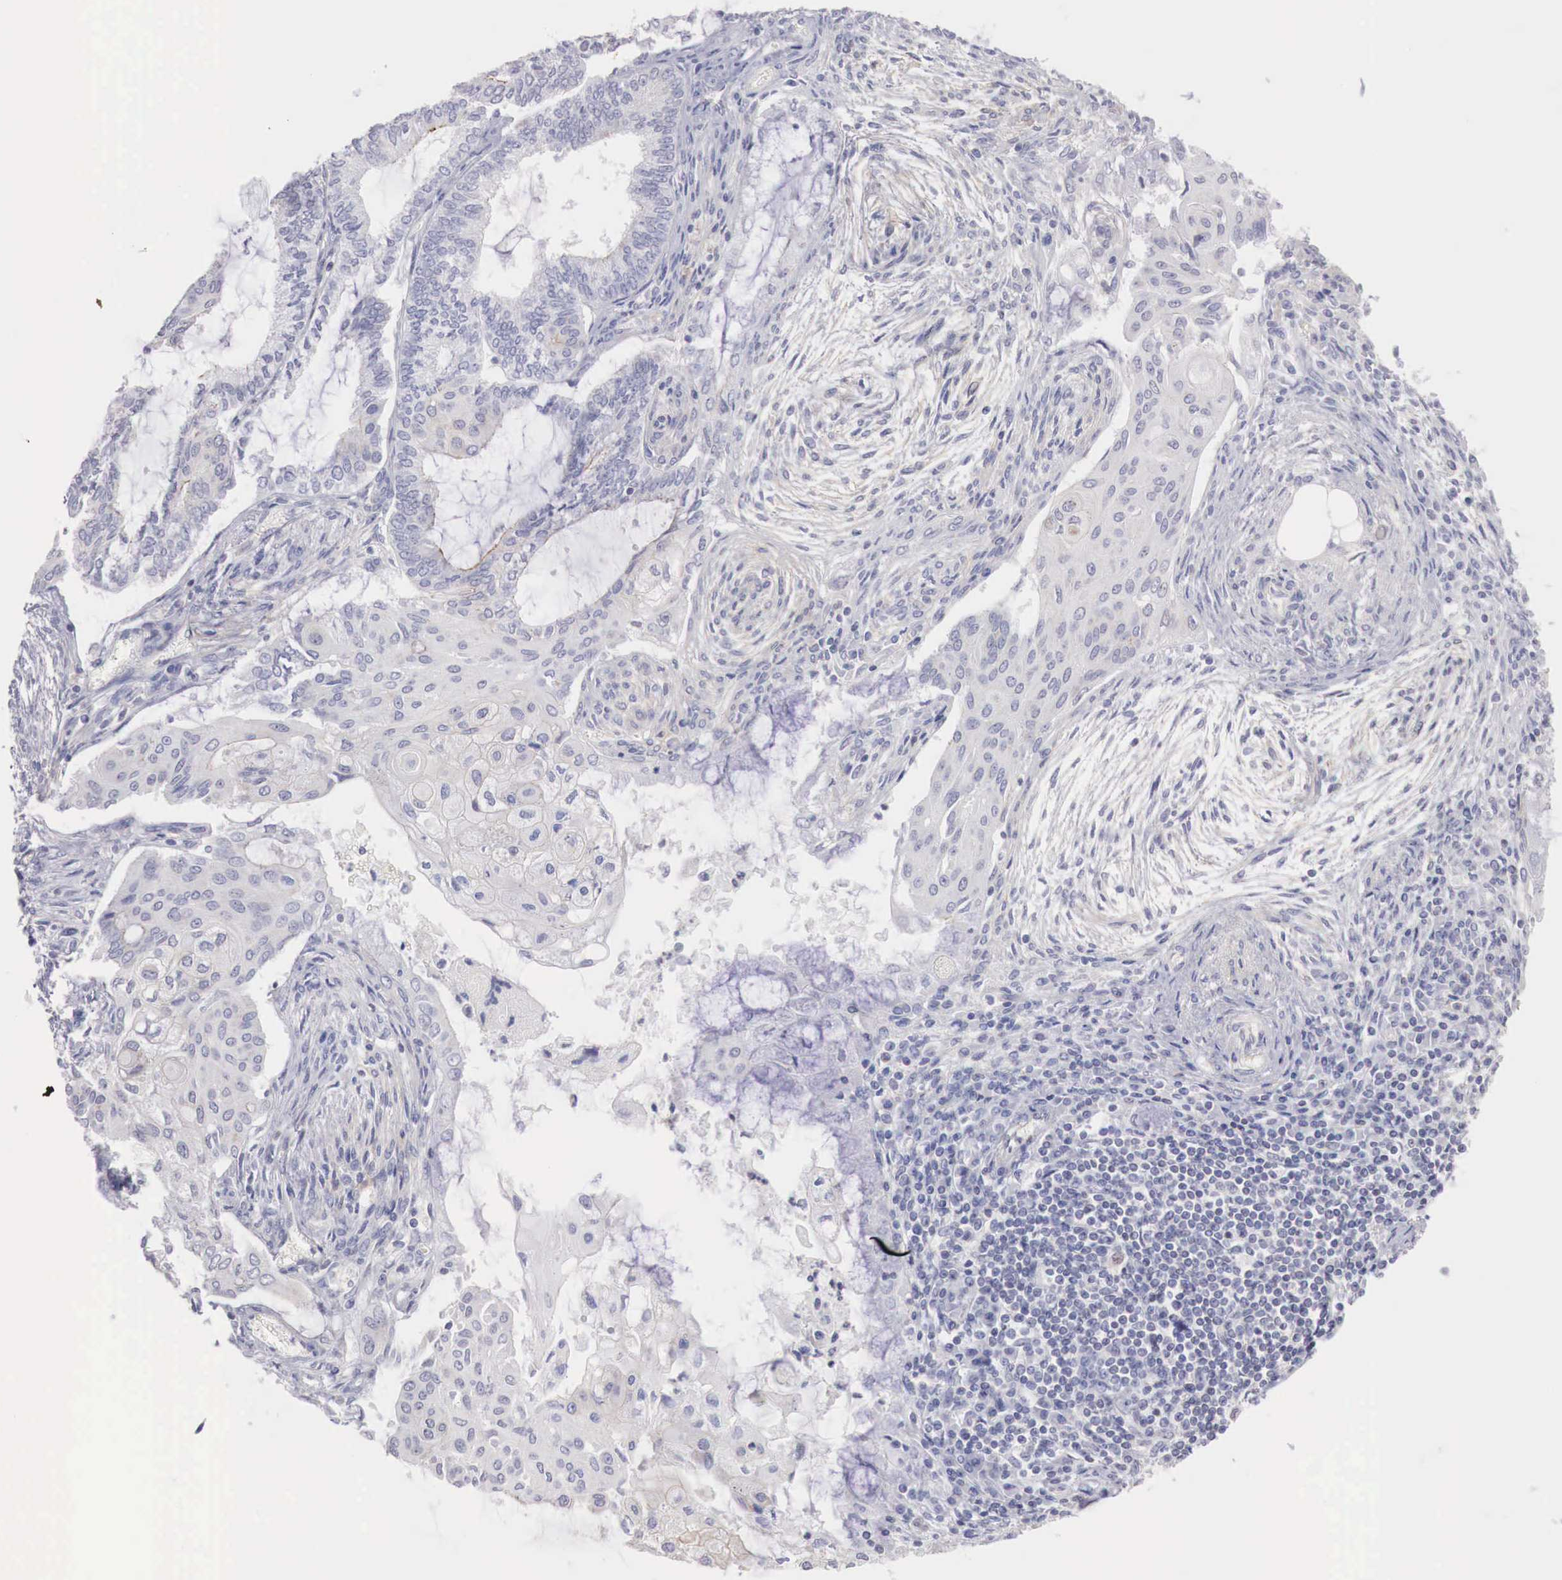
{"staining": {"intensity": "negative", "quantity": "none", "location": "none"}, "tissue": "endometrial cancer", "cell_type": "Tumor cells", "image_type": "cancer", "snomed": [{"axis": "morphology", "description": "Adenocarcinoma, NOS"}, {"axis": "topography", "description": "Endometrium"}], "caption": "Immunohistochemical staining of human endometrial cancer (adenocarcinoma) shows no significant expression in tumor cells. (IHC, brightfield microscopy, high magnification).", "gene": "TRIM13", "patient": {"sex": "female", "age": 79}}